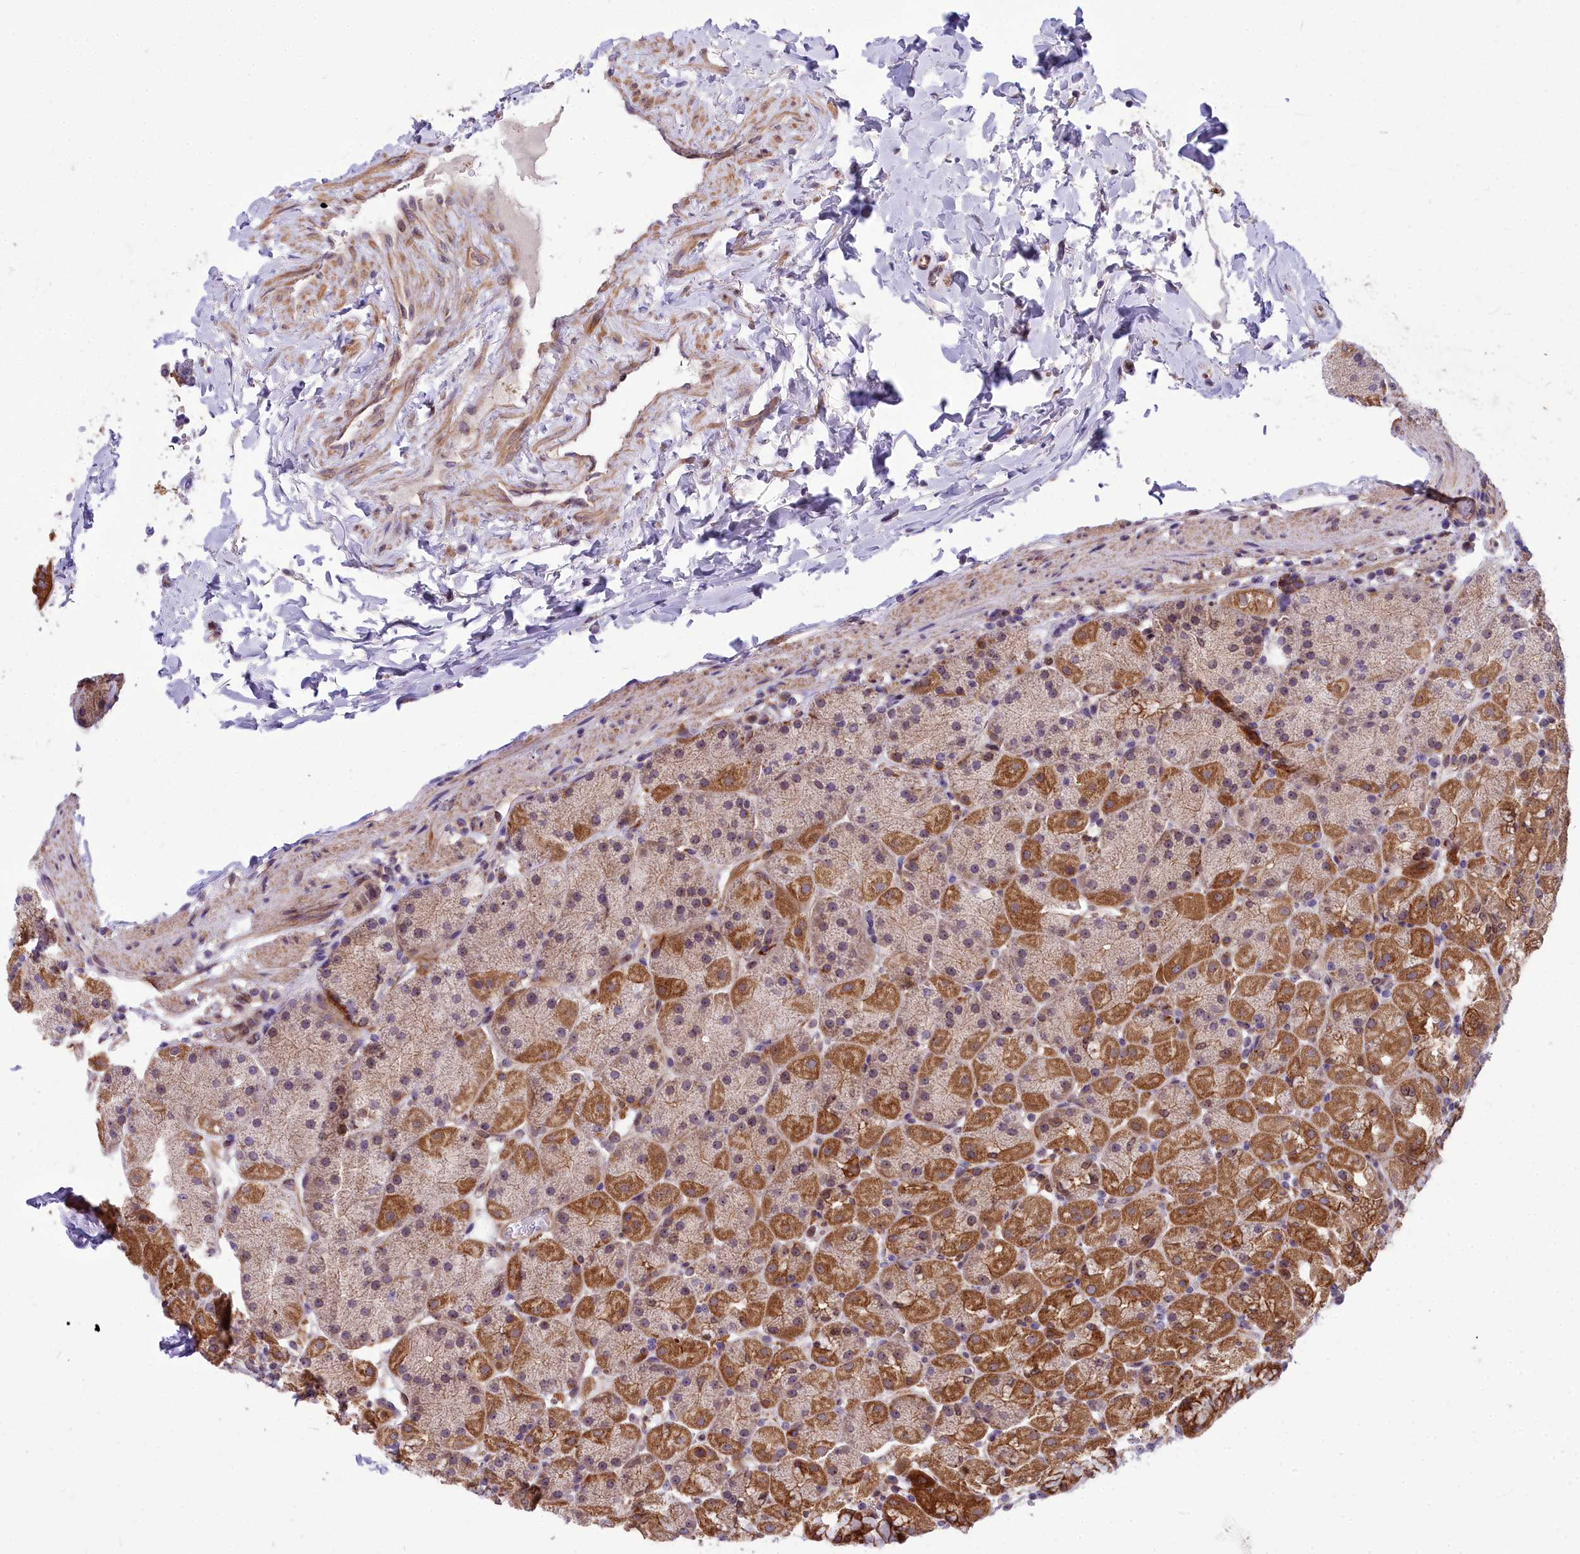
{"staining": {"intensity": "strong", "quantity": "25%-75%", "location": "cytoplasmic/membranous,nuclear"}, "tissue": "stomach", "cell_type": "Glandular cells", "image_type": "normal", "snomed": [{"axis": "morphology", "description": "Normal tissue, NOS"}, {"axis": "topography", "description": "Stomach, upper"}, {"axis": "topography", "description": "Stomach, lower"}], "caption": "Benign stomach exhibits strong cytoplasmic/membranous,nuclear positivity in about 25%-75% of glandular cells (DAB = brown stain, brightfield microscopy at high magnification)..", "gene": "ABCB8", "patient": {"sex": "male", "age": 67}}